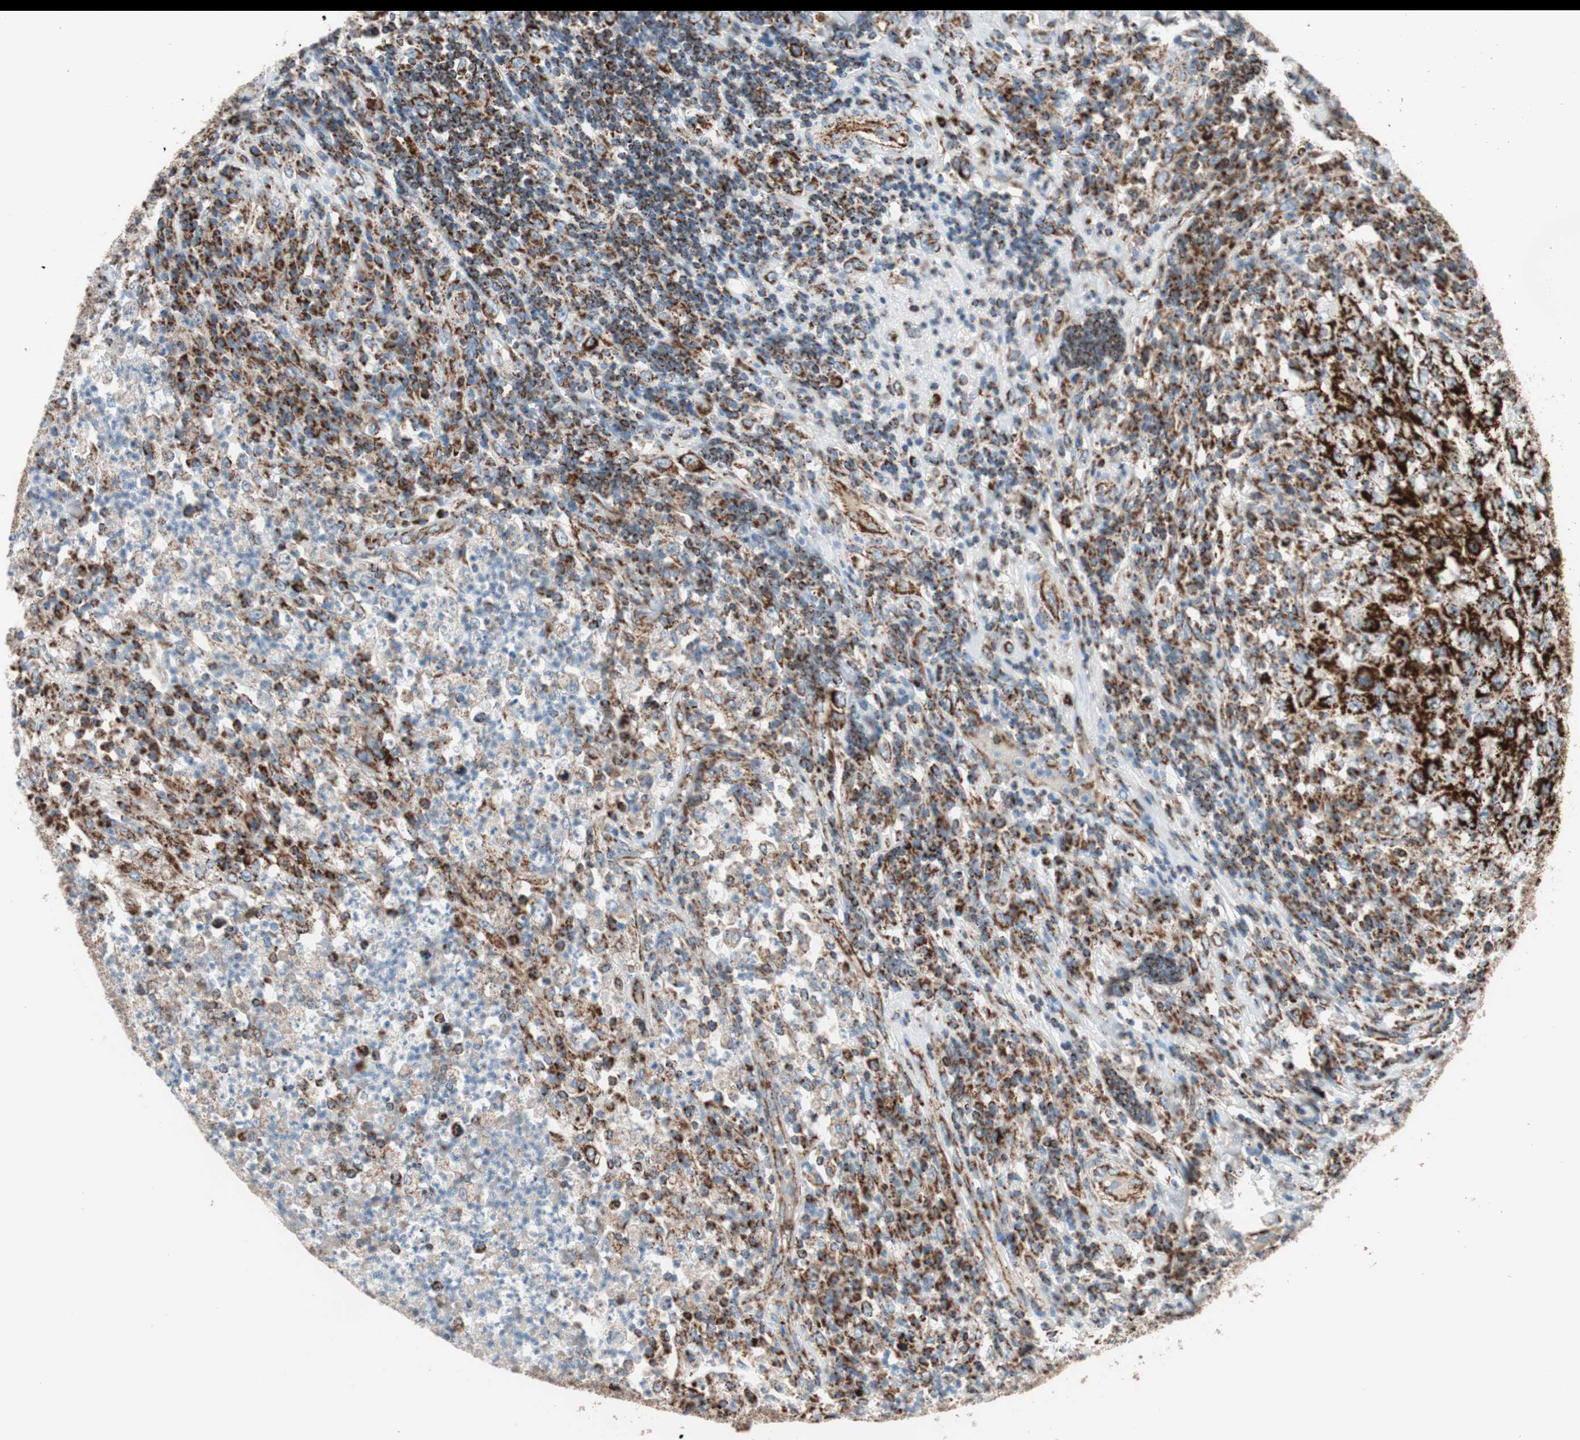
{"staining": {"intensity": "strong", "quantity": ">75%", "location": "cytoplasmic/membranous"}, "tissue": "testis cancer", "cell_type": "Tumor cells", "image_type": "cancer", "snomed": [{"axis": "morphology", "description": "Necrosis, NOS"}, {"axis": "morphology", "description": "Carcinoma, Embryonal, NOS"}, {"axis": "topography", "description": "Testis"}], "caption": "Approximately >75% of tumor cells in human testis cancer reveal strong cytoplasmic/membranous protein staining as visualized by brown immunohistochemical staining.", "gene": "TOMM20", "patient": {"sex": "male", "age": 19}}